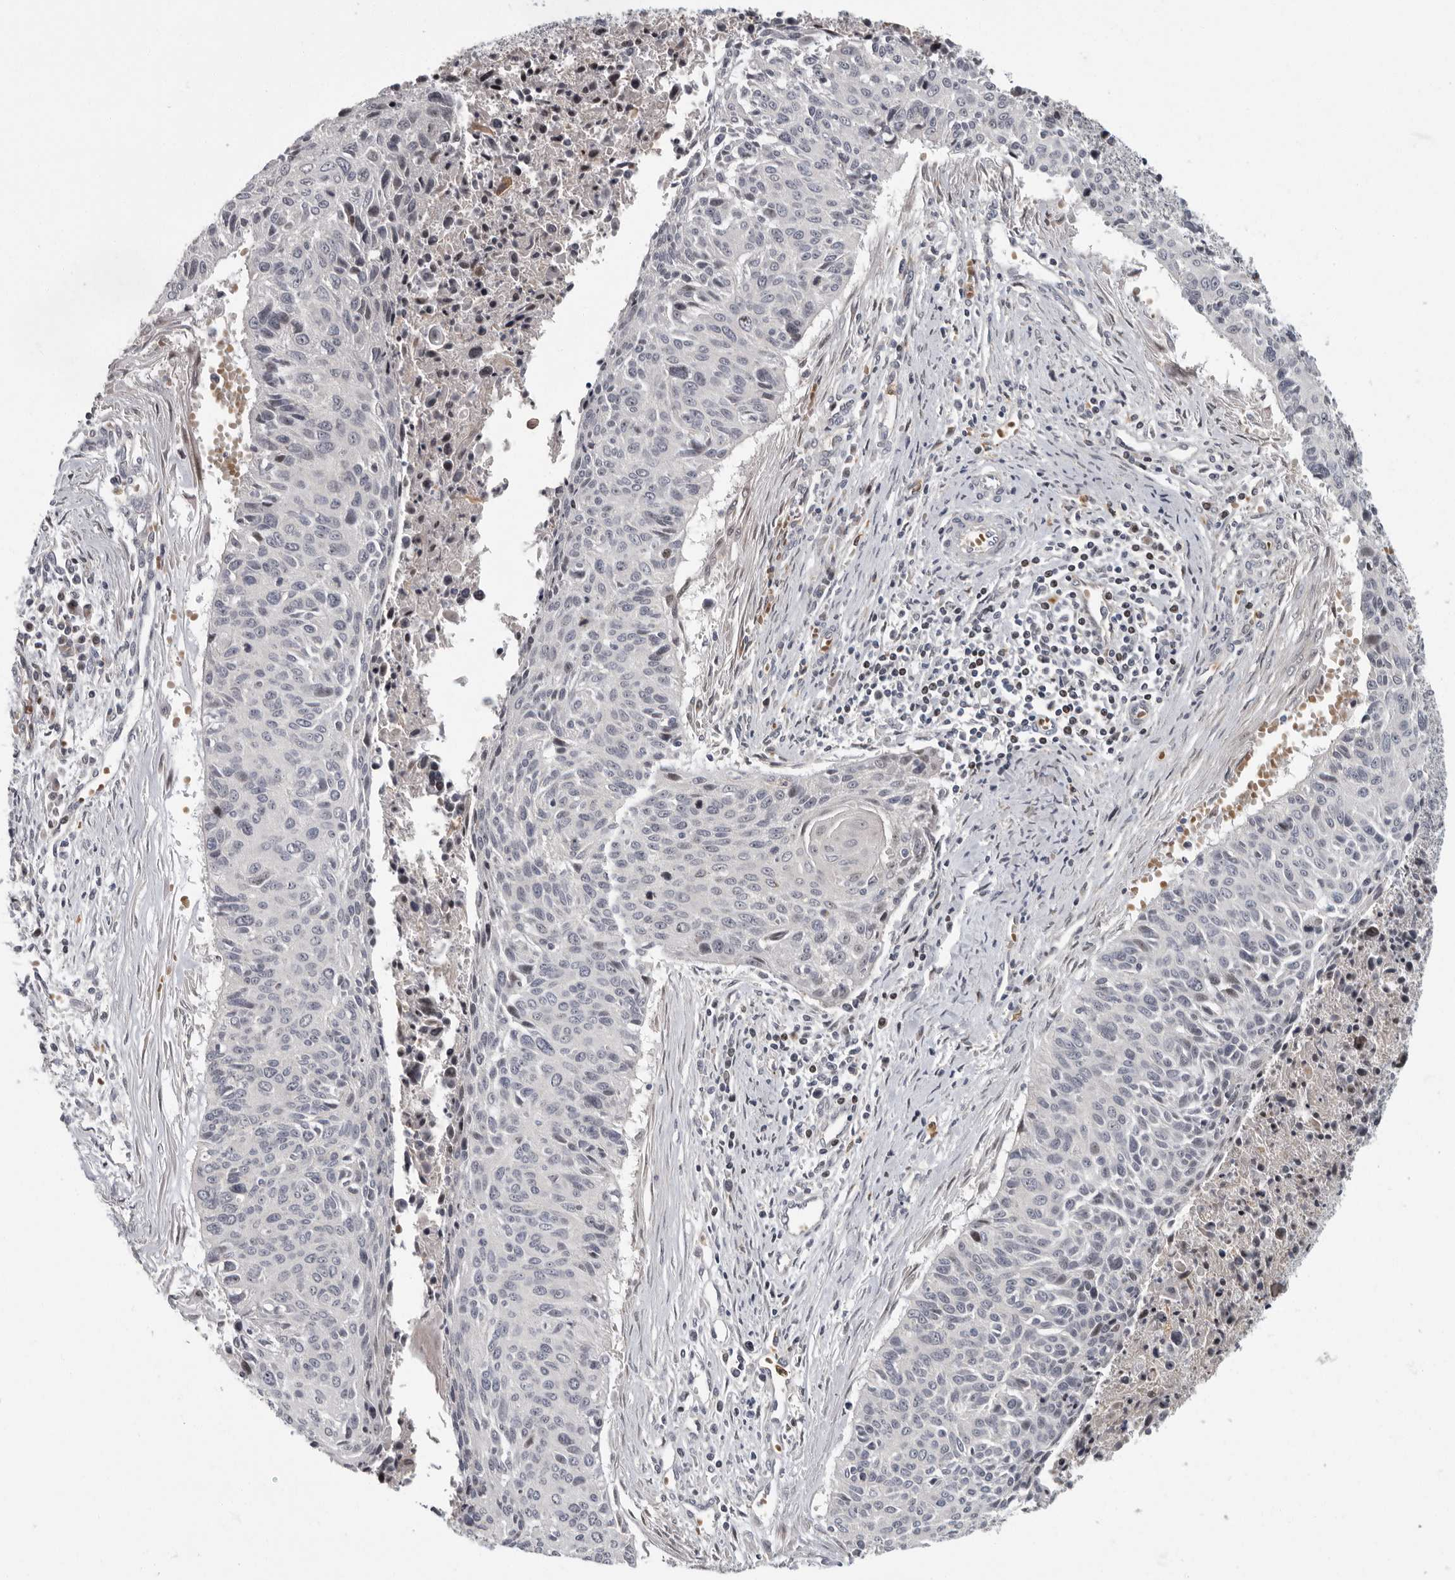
{"staining": {"intensity": "weak", "quantity": "<25%", "location": "cytoplasmic/membranous"}, "tissue": "cervical cancer", "cell_type": "Tumor cells", "image_type": "cancer", "snomed": [{"axis": "morphology", "description": "Squamous cell carcinoma, NOS"}, {"axis": "topography", "description": "Cervix"}], "caption": "Tumor cells show no significant positivity in squamous cell carcinoma (cervical).", "gene": "PDCD11", "patient": {"sex": "female", "age": 55}}